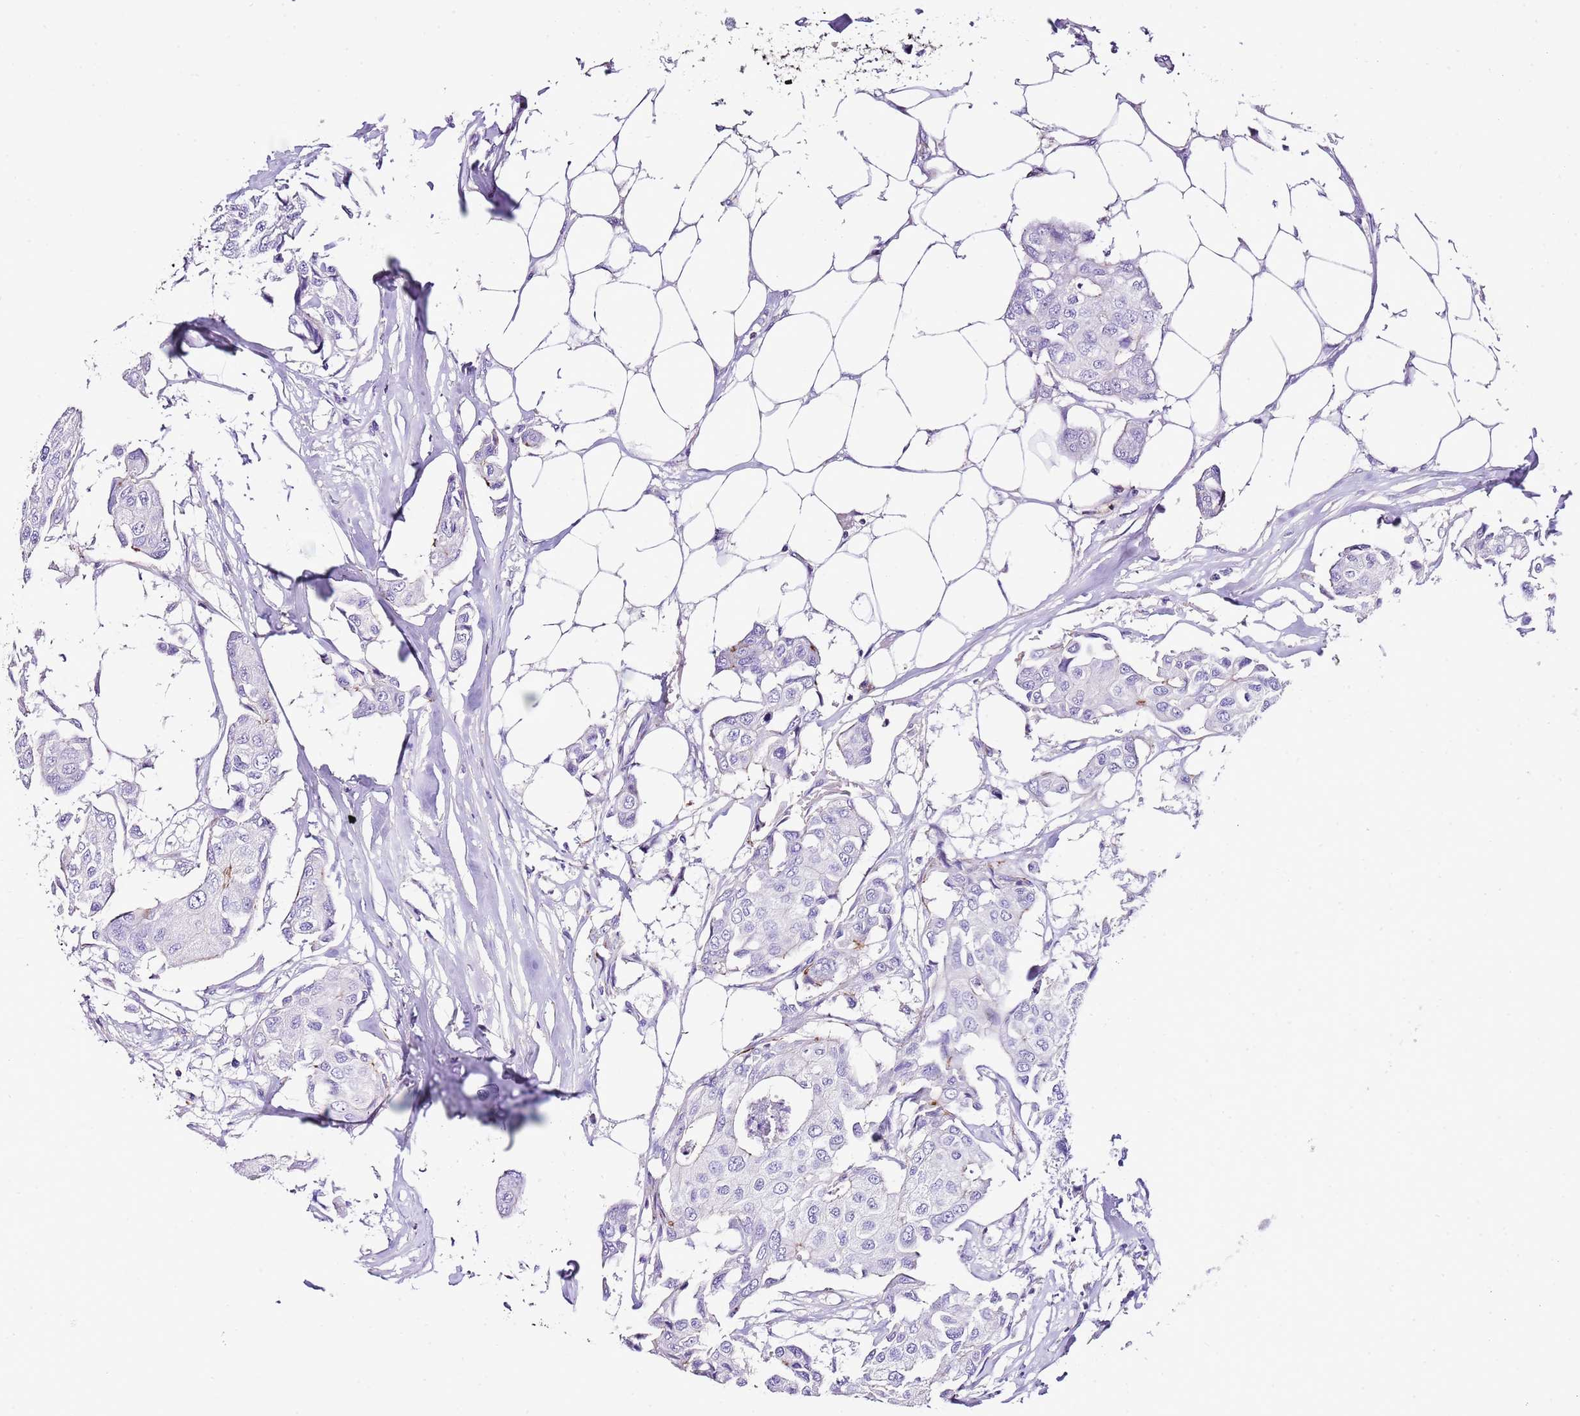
{"staining": {"intensity": "negative", "quantity": "none", "location": "none"}, "tissue": "breast cancer", "cell_type": "Tumor cells", "image_type": "cancer", "snomed": [{"axis": "morphology", "description": "Duct carcinoma"}, {"axis": "topography", "description": "Breast"}, {"axis": "topography", "description": "Lymph node"}], "caption": "DAB (3,3'-diaminobenzidine) immunohistochemical staining of breast cancer (intraductal carcinoma) shows no significant positivity in tumor cells.", "gene": "ALDH3A1", "patient": {"sex": "female", "age": 80}}